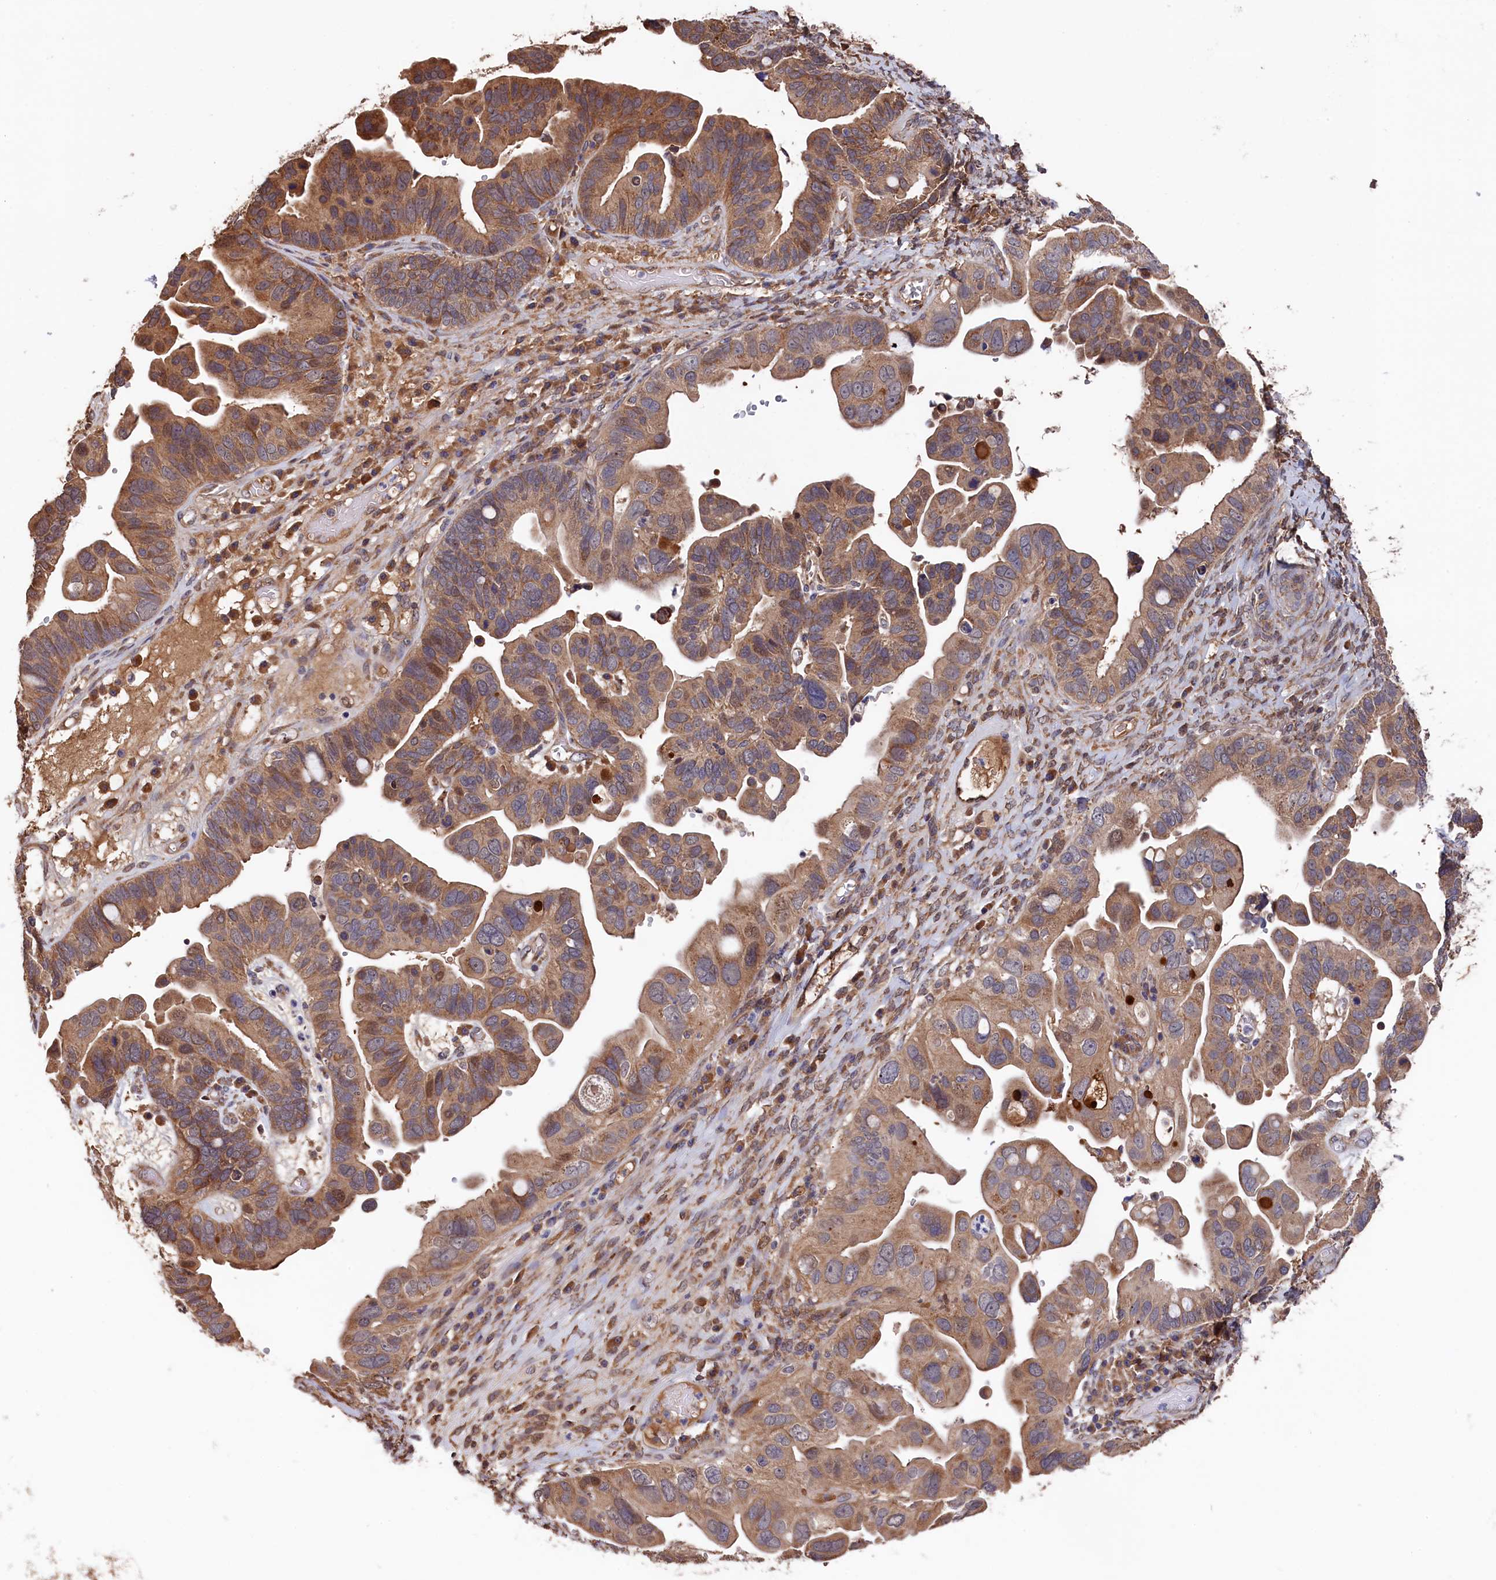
{"staining": {"intensity": "moderate", "quantity": ">75%", "location": "cytoplasmic/membranous"}, "tissue": "ovarian cancer", "cell_type": "Tumor cells", "image_type": "cancer", "snomed": [{"axis": "morphology", "description": "Cystadenocarcinoma, serous, NOS"}, {"axis": "topography", "description": "Ovary"}], "caption": "High-power microscopy captured an IHC histopathology image of ovarian cancer, revealing moderate cytoplasmic/membranous staining in about >75% of tumor cells.", "gene": "SLC12A4", "patient": {"sex": "female", "age": 56}}